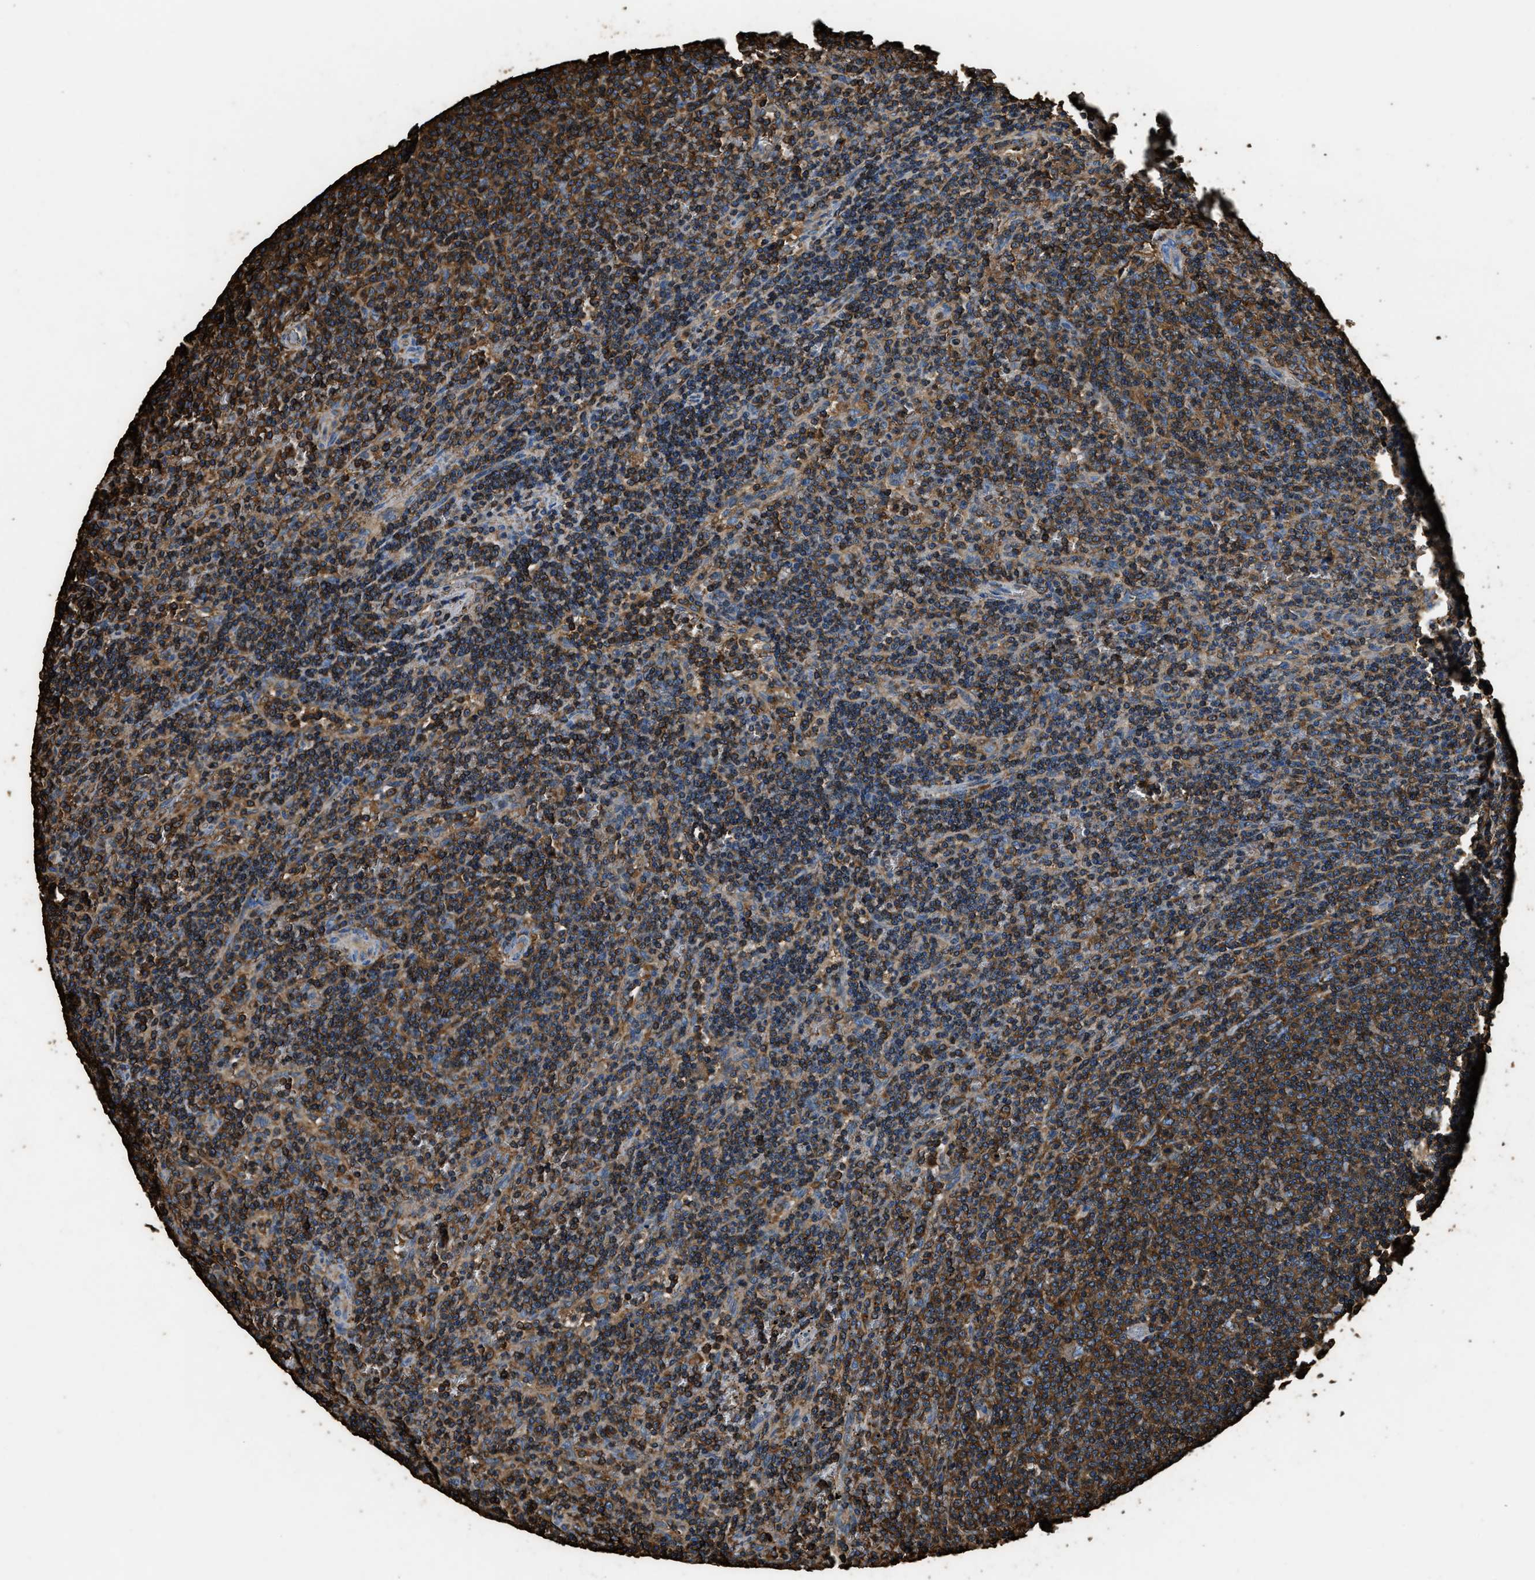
{"staining": {"intensity": "moderate", "quantity": ">75%", "location": "cytoplasmic/membranous"}, "tissue": "lymphoma", "cell_type": "Tumor cells", "image_type": "cancer", "snomed": [{"axis": "morphology", "description": "Malignant lymphoma, non-Hodgkin's type, Low grade"}, {"axis": "topography", "description": "Spleen"}], "caption": "Immunohistochemistry staining of low-grade malignant lymphoma, non-Hodgkin's type, which demonstrates medium levels of moderate cytoplasmic/membranous expression in about >75% of tumor cells indicating moderate cytoplasmic/membranous protein expression. The staining was performed using DAB (brown) for protein detection and nuclei were counterstained in hematoxylin (blue).", "gene": "ACCS", "patient": {"sex": "female", "age": 50}}